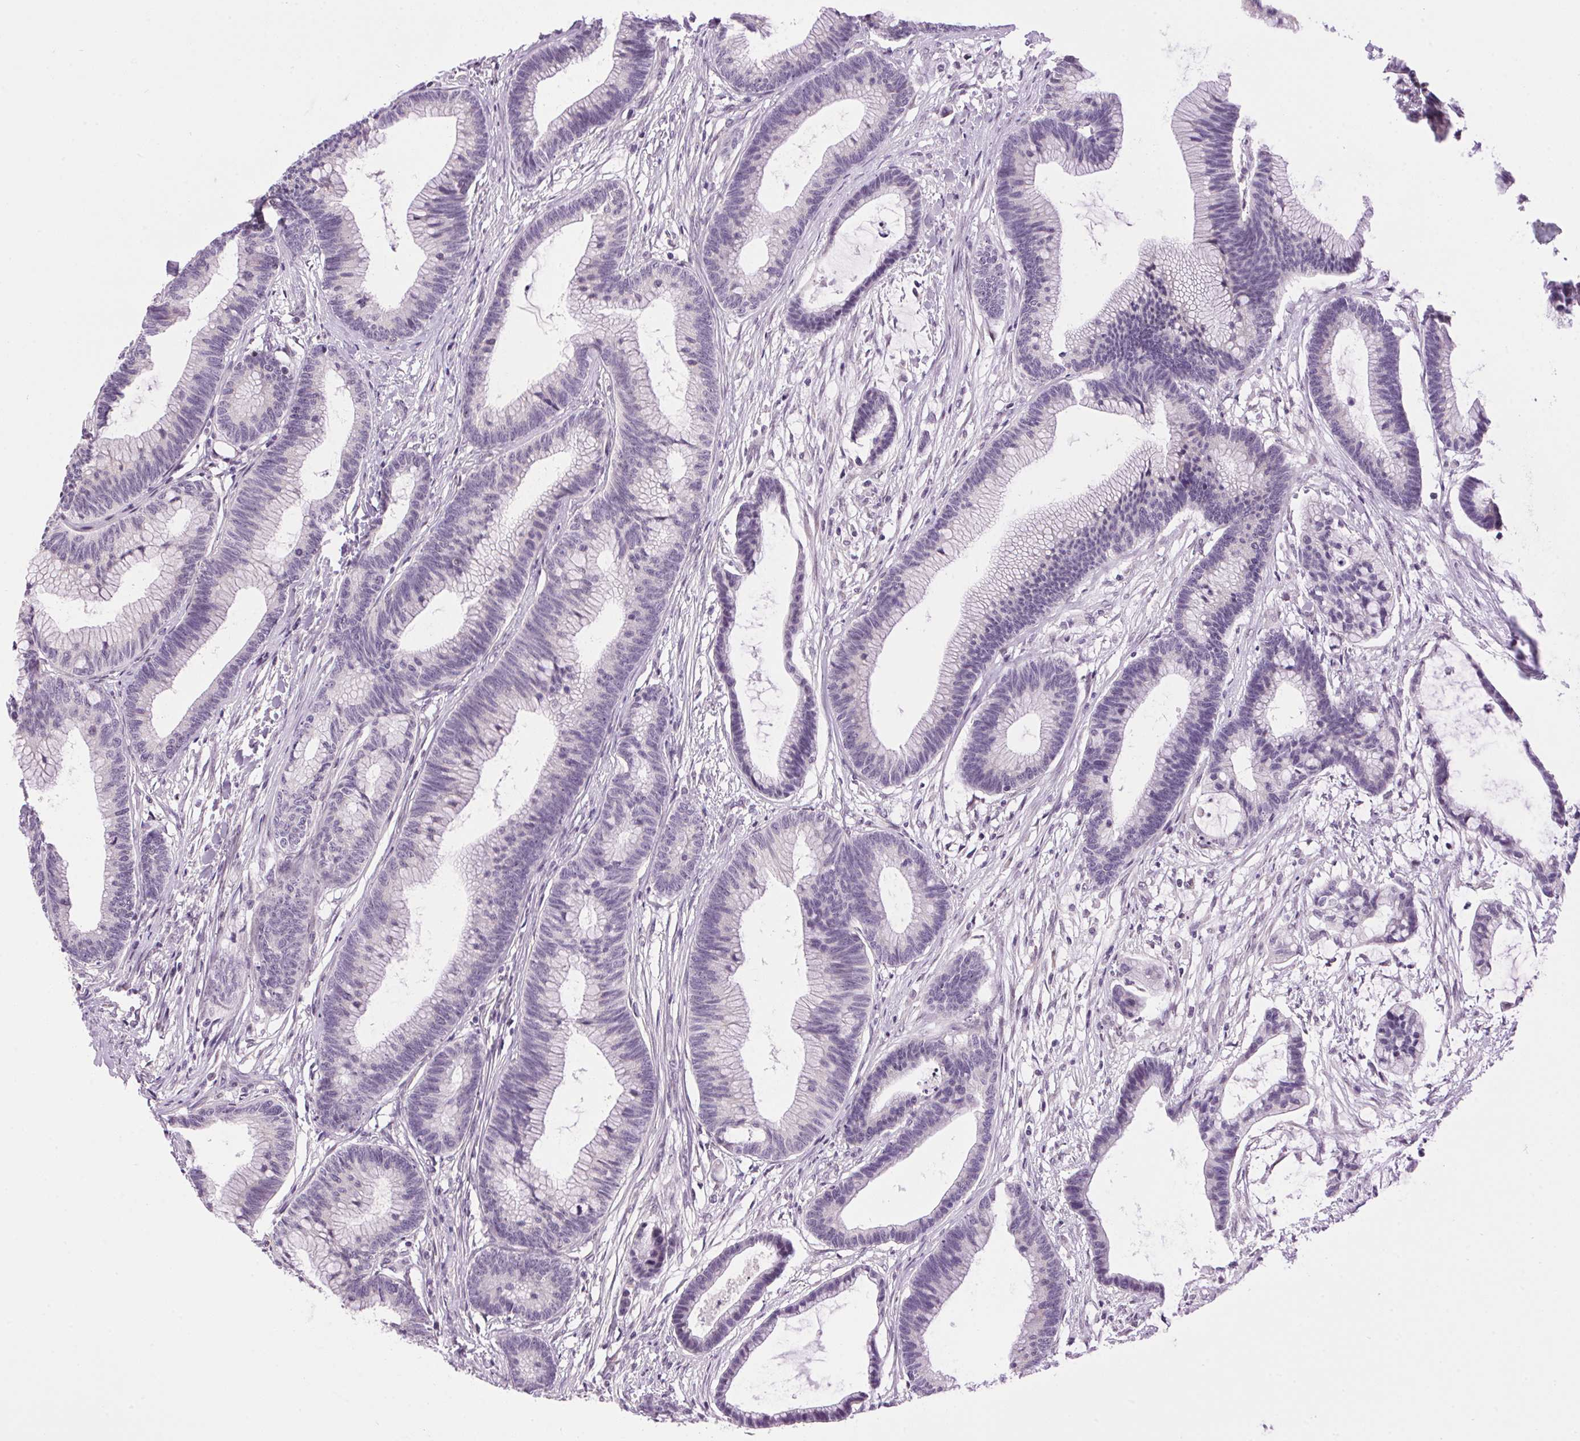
{"staining": {"intensity": "negative", "quantity": "none", "location": "none"}, "tissue": "colorectal cancer", "cell_type": "Tumor cells", "image_type": "cancer", "snomed": [{"axis": "morphology", "description": "Adenocarcinoma, NOS"}, {"axis": "topography", "description": "Colon"}], "caption": "A histopathology image of human adenocarcinoma (colorectal) is negative for staining in tumor cells.", "gene": "SMIM13", "patient": {"sex": "female", "age": 78}}